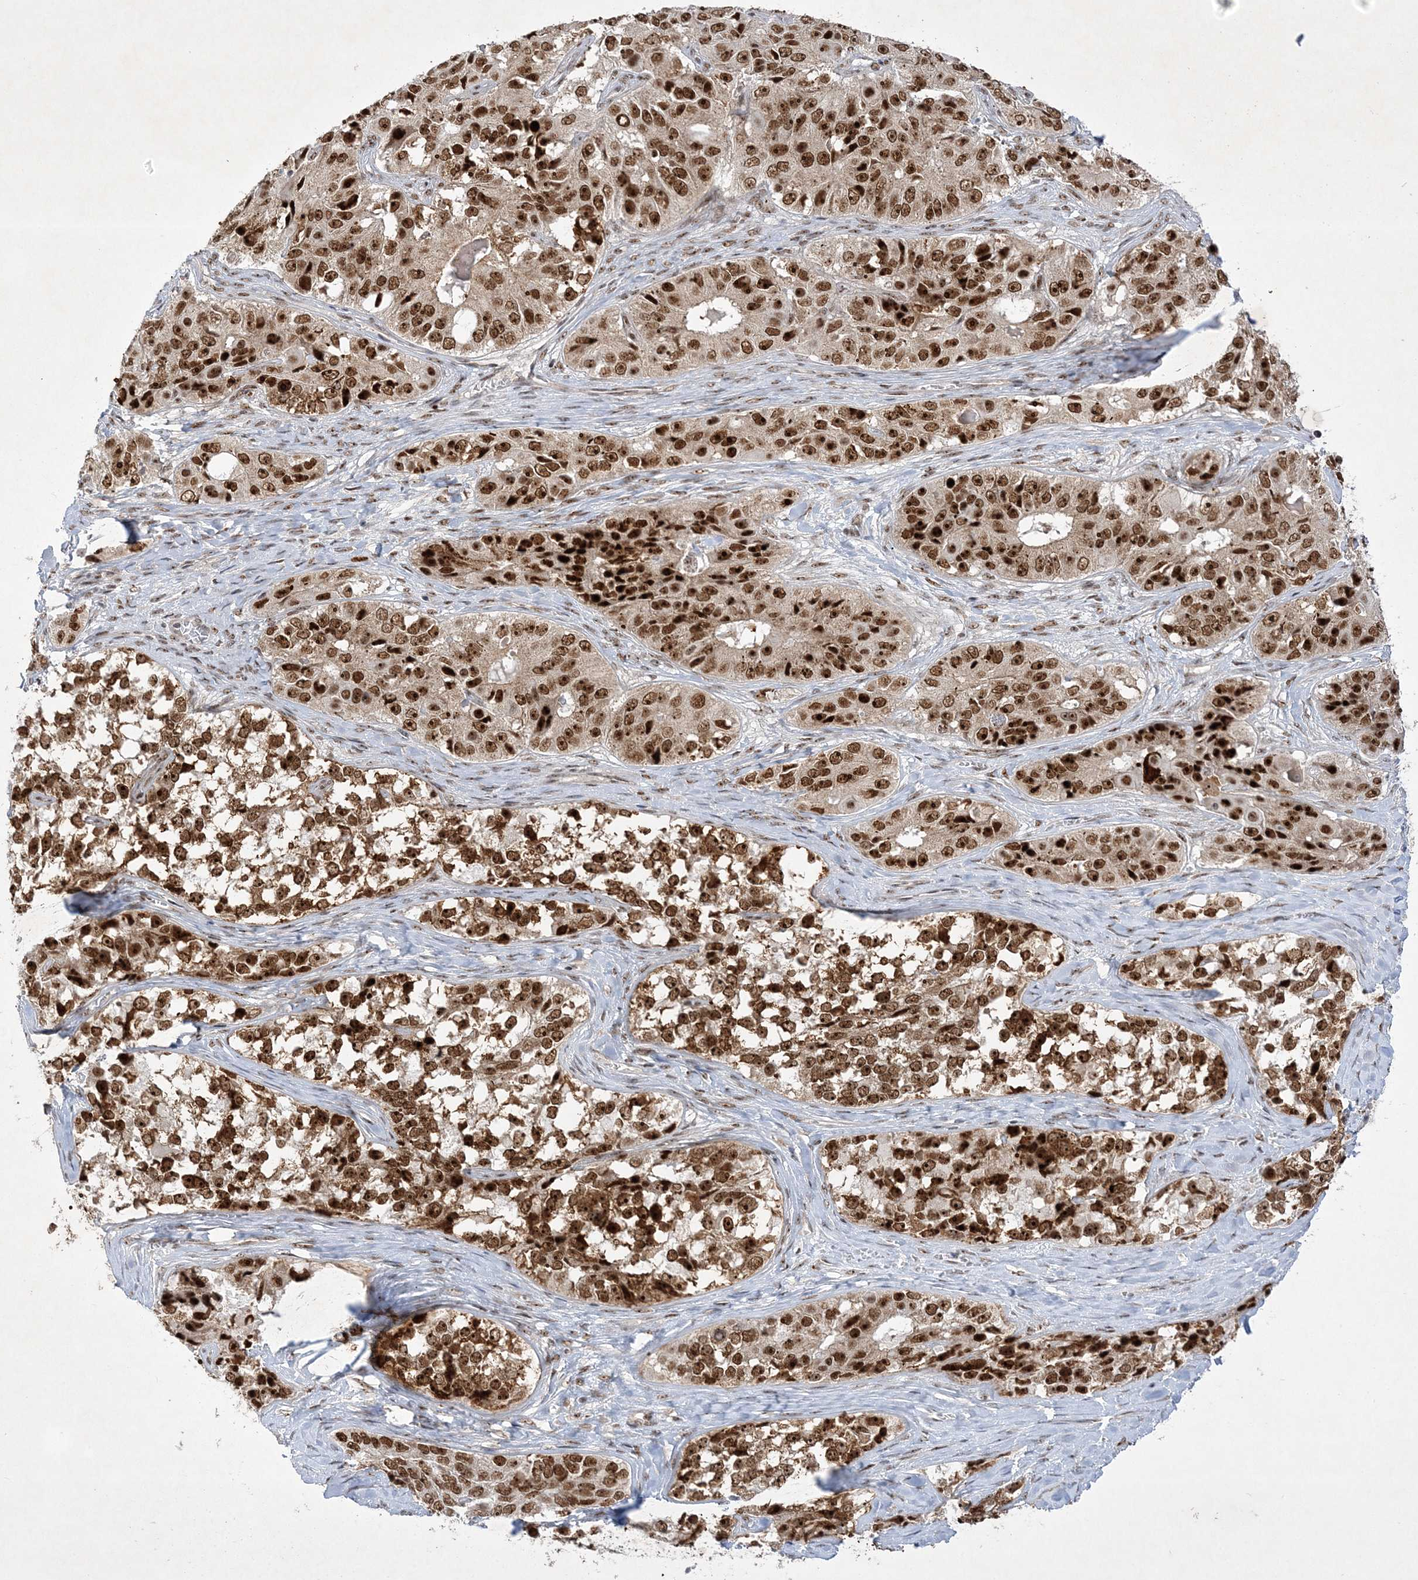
{"staining": {"intensity": "strong", "quantity": ">75%", "location": "nuclear"}, "tissue": "ovarian cancer", "cell_type": "Tumor cells", "image_type": "cancer", "snomed": [{"axis": "morphology", "description": "Carcinoma, endometroid"}, {"axis": "topography", "description": "Ovary"}], "caption": "IHC of human endometroid carcinoma (ovarian) displays high levels of strong nuclear expression in about >75% of tumor cells. (Brightfield microscopy of DAB IHC at high magnification).", "gene": "NPM3", "patient": {"sex": "female", "age": 51}}